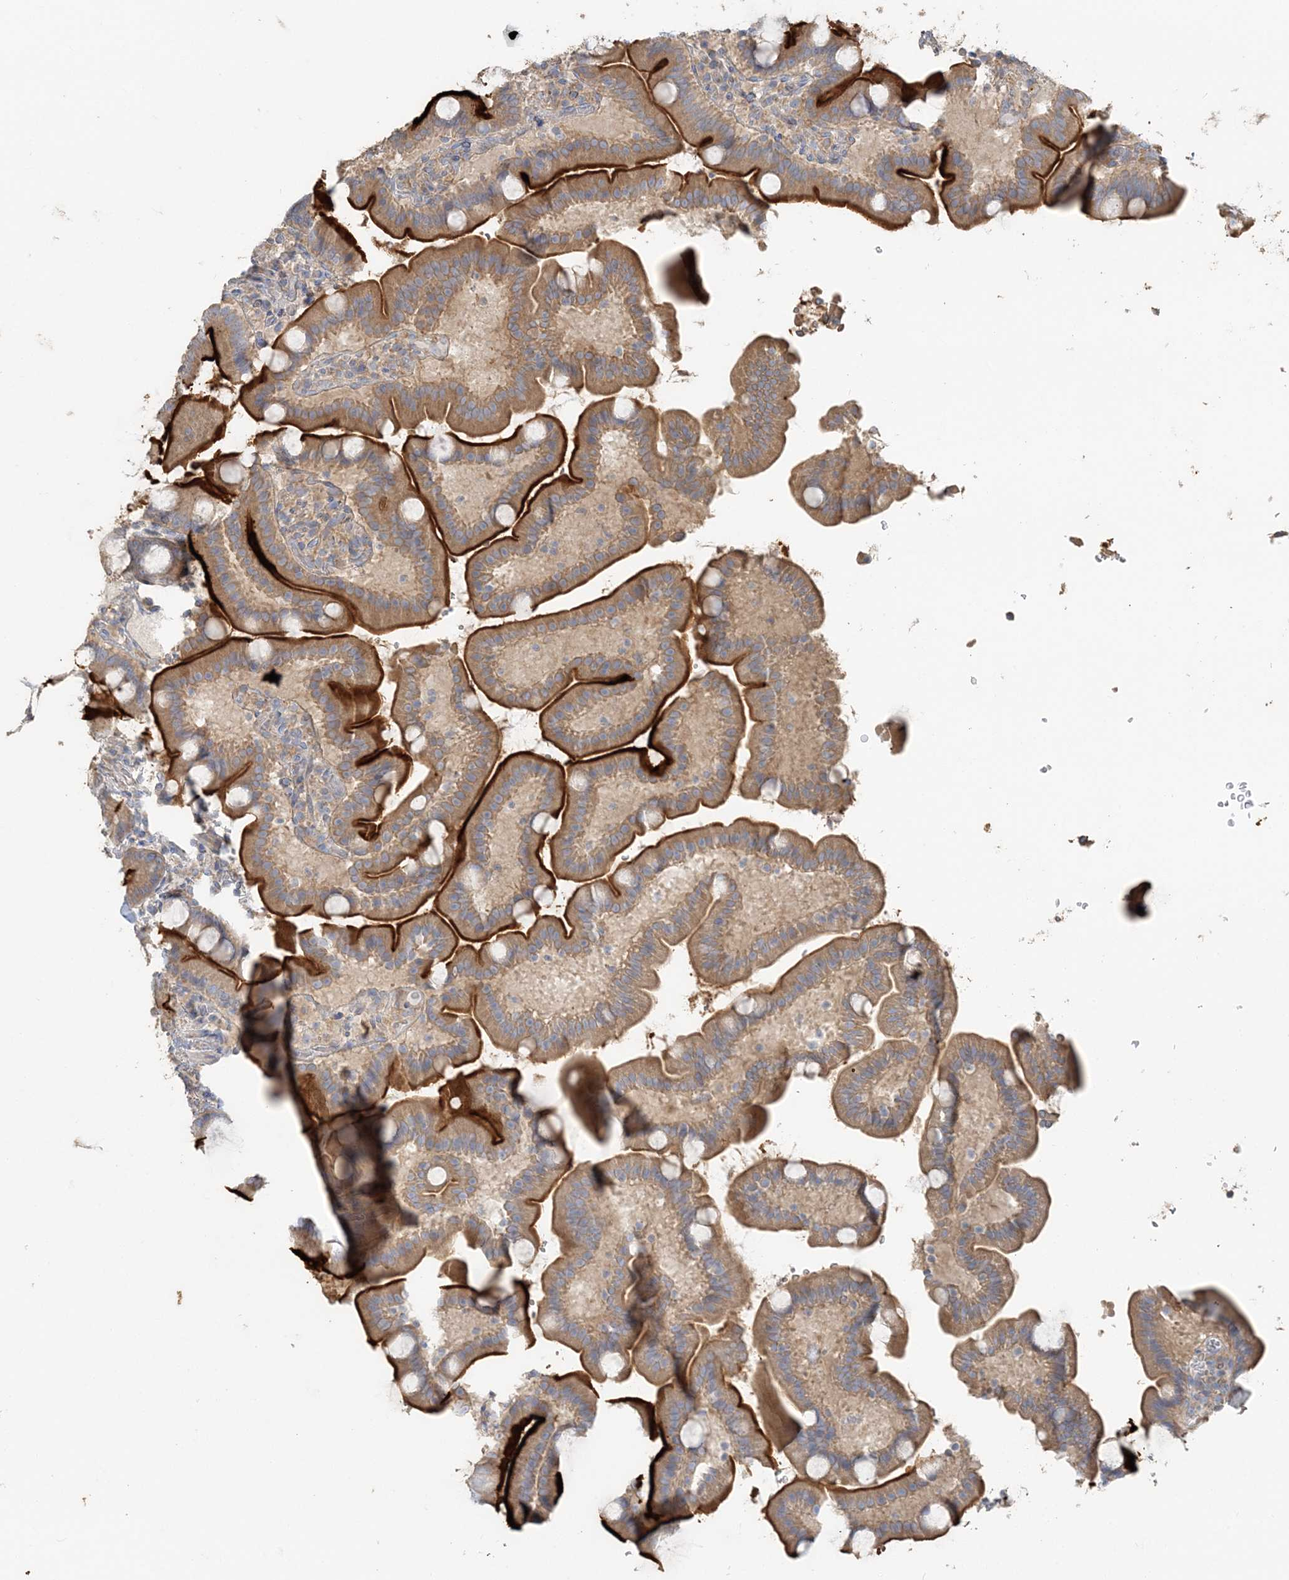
{"staining": {"intensity": "strong", "quantity": "25%-75%", "location": "cytoplasmic/membranous"}, "tissue": "duodenum", "cell_type": "Glandular cells", "image_type": "normal", "snomed": [{"axis": "morphology", "description": "Normal tissue, NOS"}, {"axis": "topography", "description": "Duodenum"}], "caption": "Protein staining of benign duodenum displays strong cytoplasmic/membranous expression in approximately 25%-75% of glandular cells.", "gene": "TBC1D5", "patient": {"sex": "male", "age": 55}}